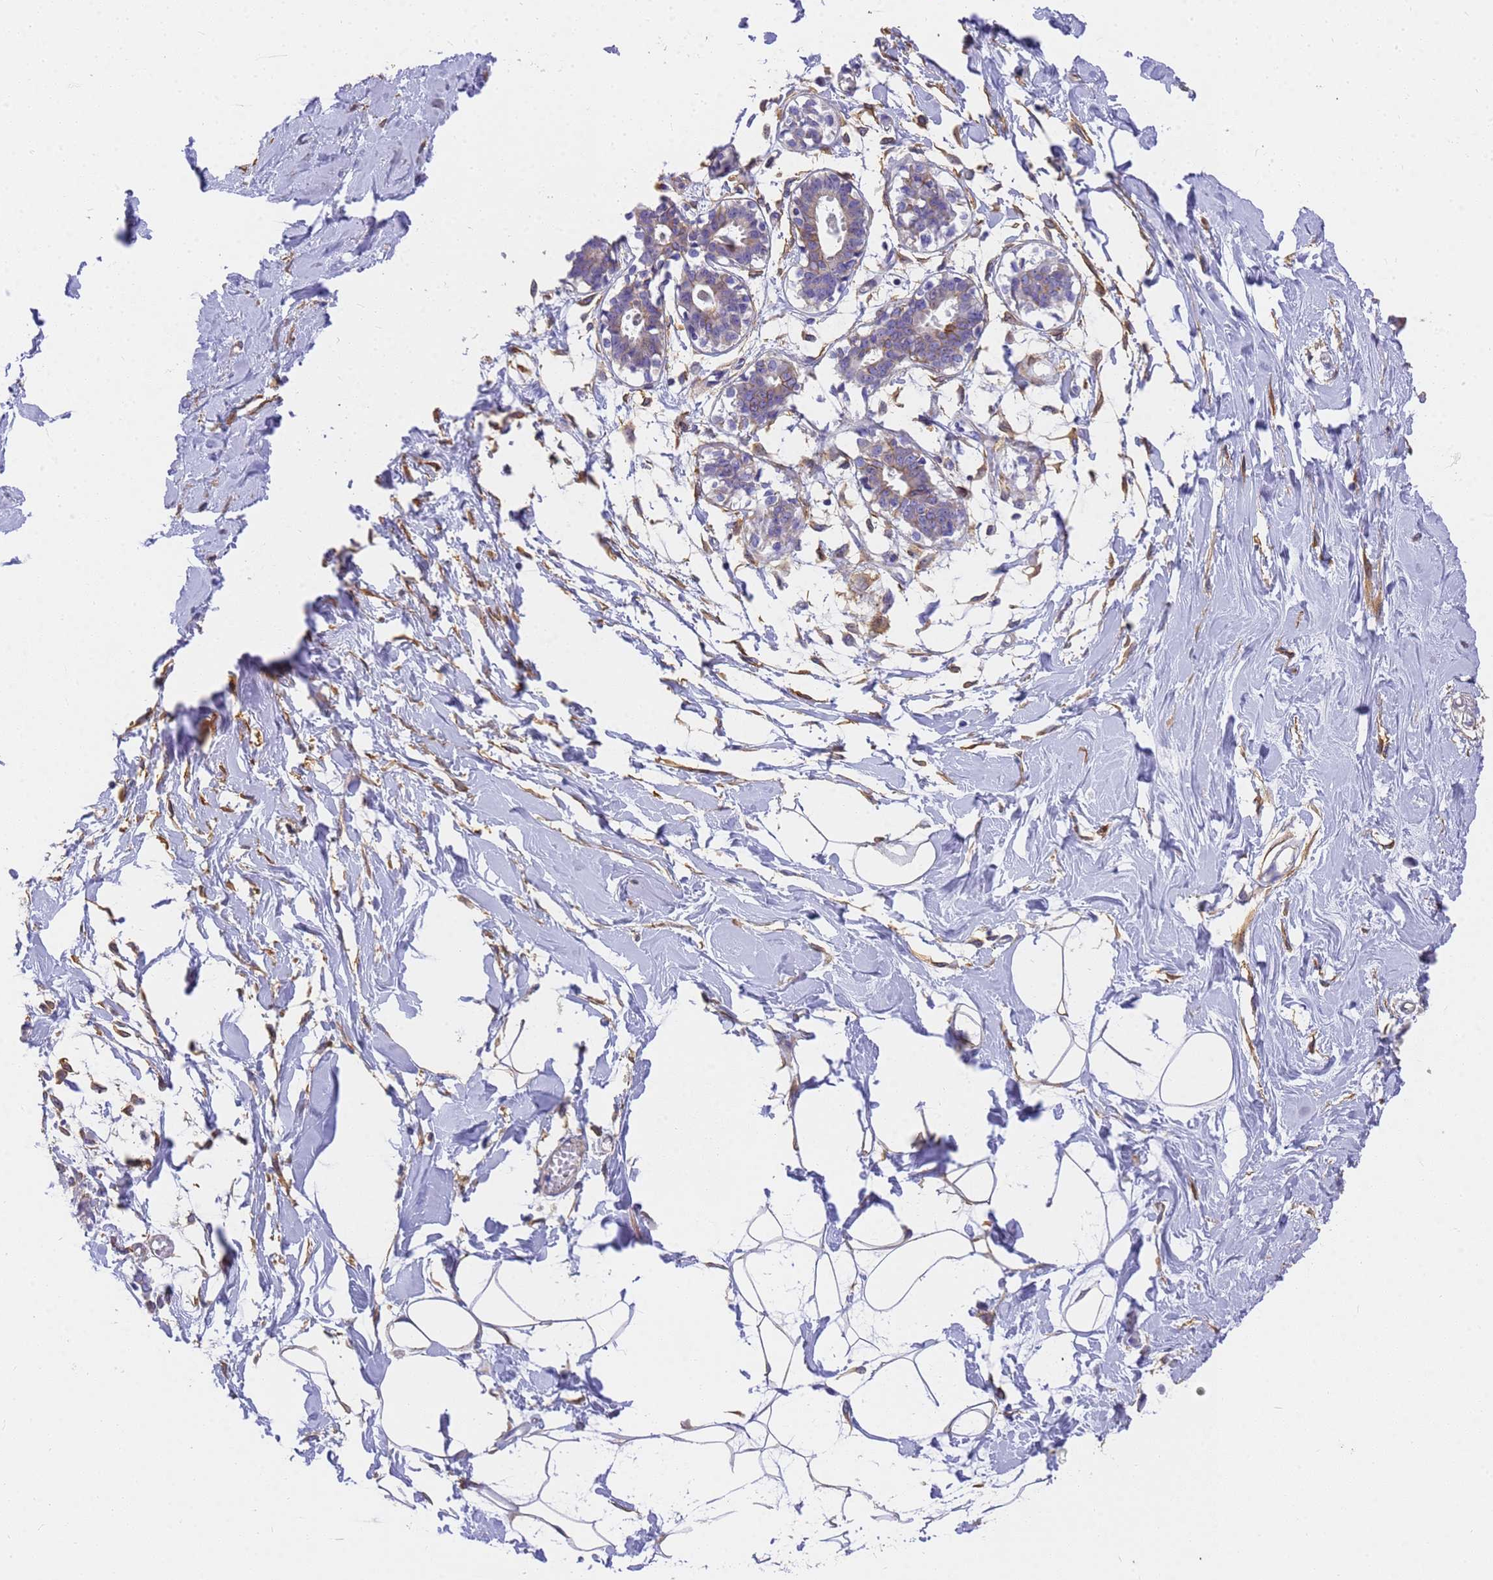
{"staining": {"intensity": "negative", "quantity": "none", "location": "none"}, "tissue": "breast", "cell_type": "Adipocytes", "image_type": "normal", "snomed": [{"axis": "morphology", "description": "Normal tissue, NOS"}, {"axis": "topography", "description": "Breast"}], "caption": "DAB (3,3'-diaminobenzidine) immunohistochemical staining of unremarkable breast displays no significant positivity in adipocytes.", "gene": "MVB12A", "patient": {"sex": "female", "age": 27}}